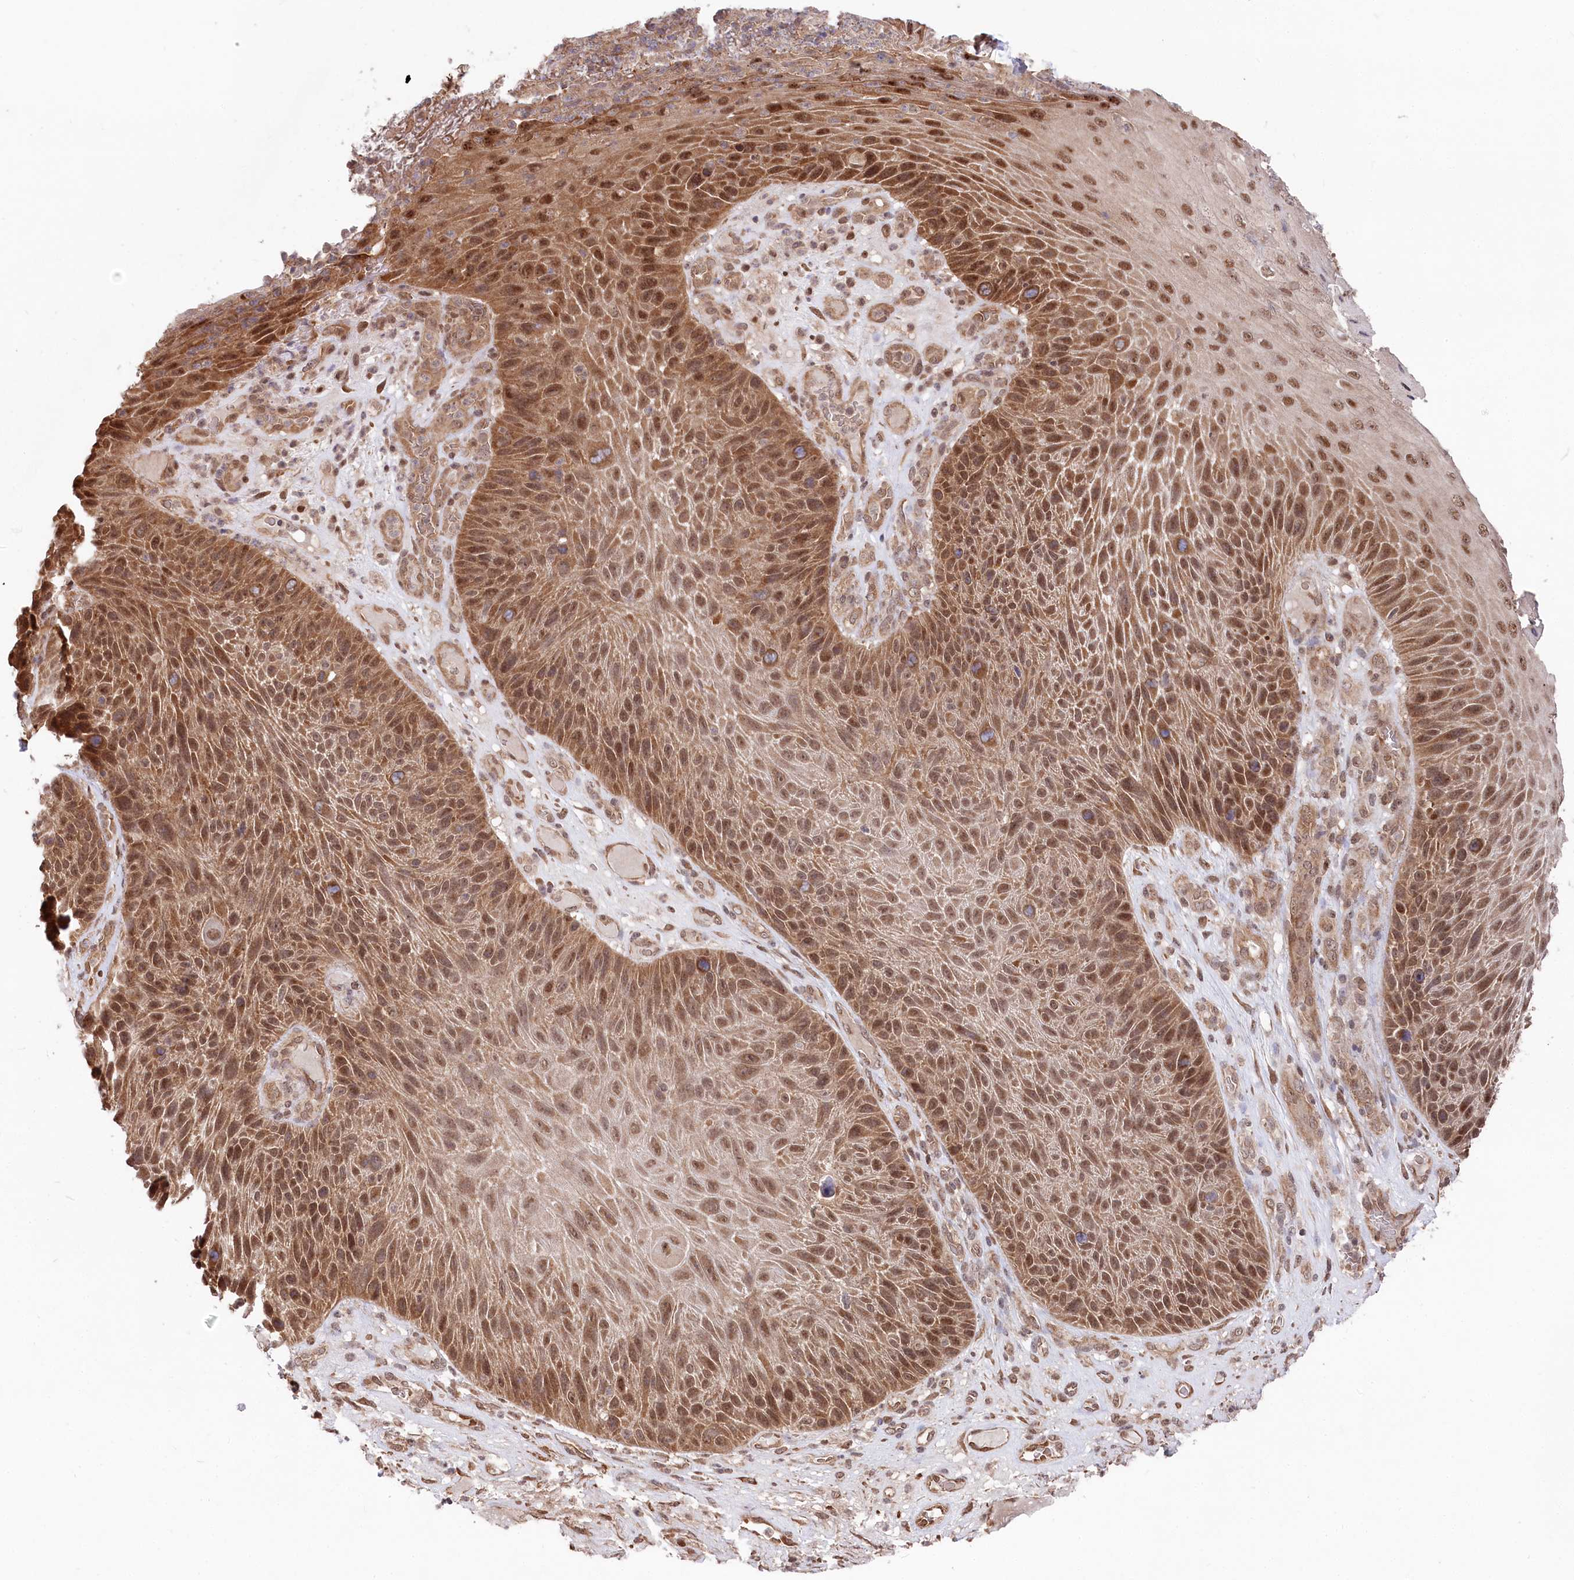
{"staining": {"intensity": "strong", "quantity": ">75%", "location": "cytoplasmic/membranous,nuclear"}, "tissue": "skin cancer", "cell_type": "Tumor cells", "image_type": "cancer", "snomed": [{"axis": "morphology", "description": "Squamous cell carcinoma, NOS"}, {"axis": "topography", "description": "Skin"}], "caption": "Immunohistochemistry photomicrograph of skin squamous cell carcinoma stained for a protein (brown), which reveals high levels of strong cytoplasmic/membranous and nuclear positivity in about >75% of tumor cells.", "gene": "PSMA1", "patient": {"sex": "female", "age": 88}}